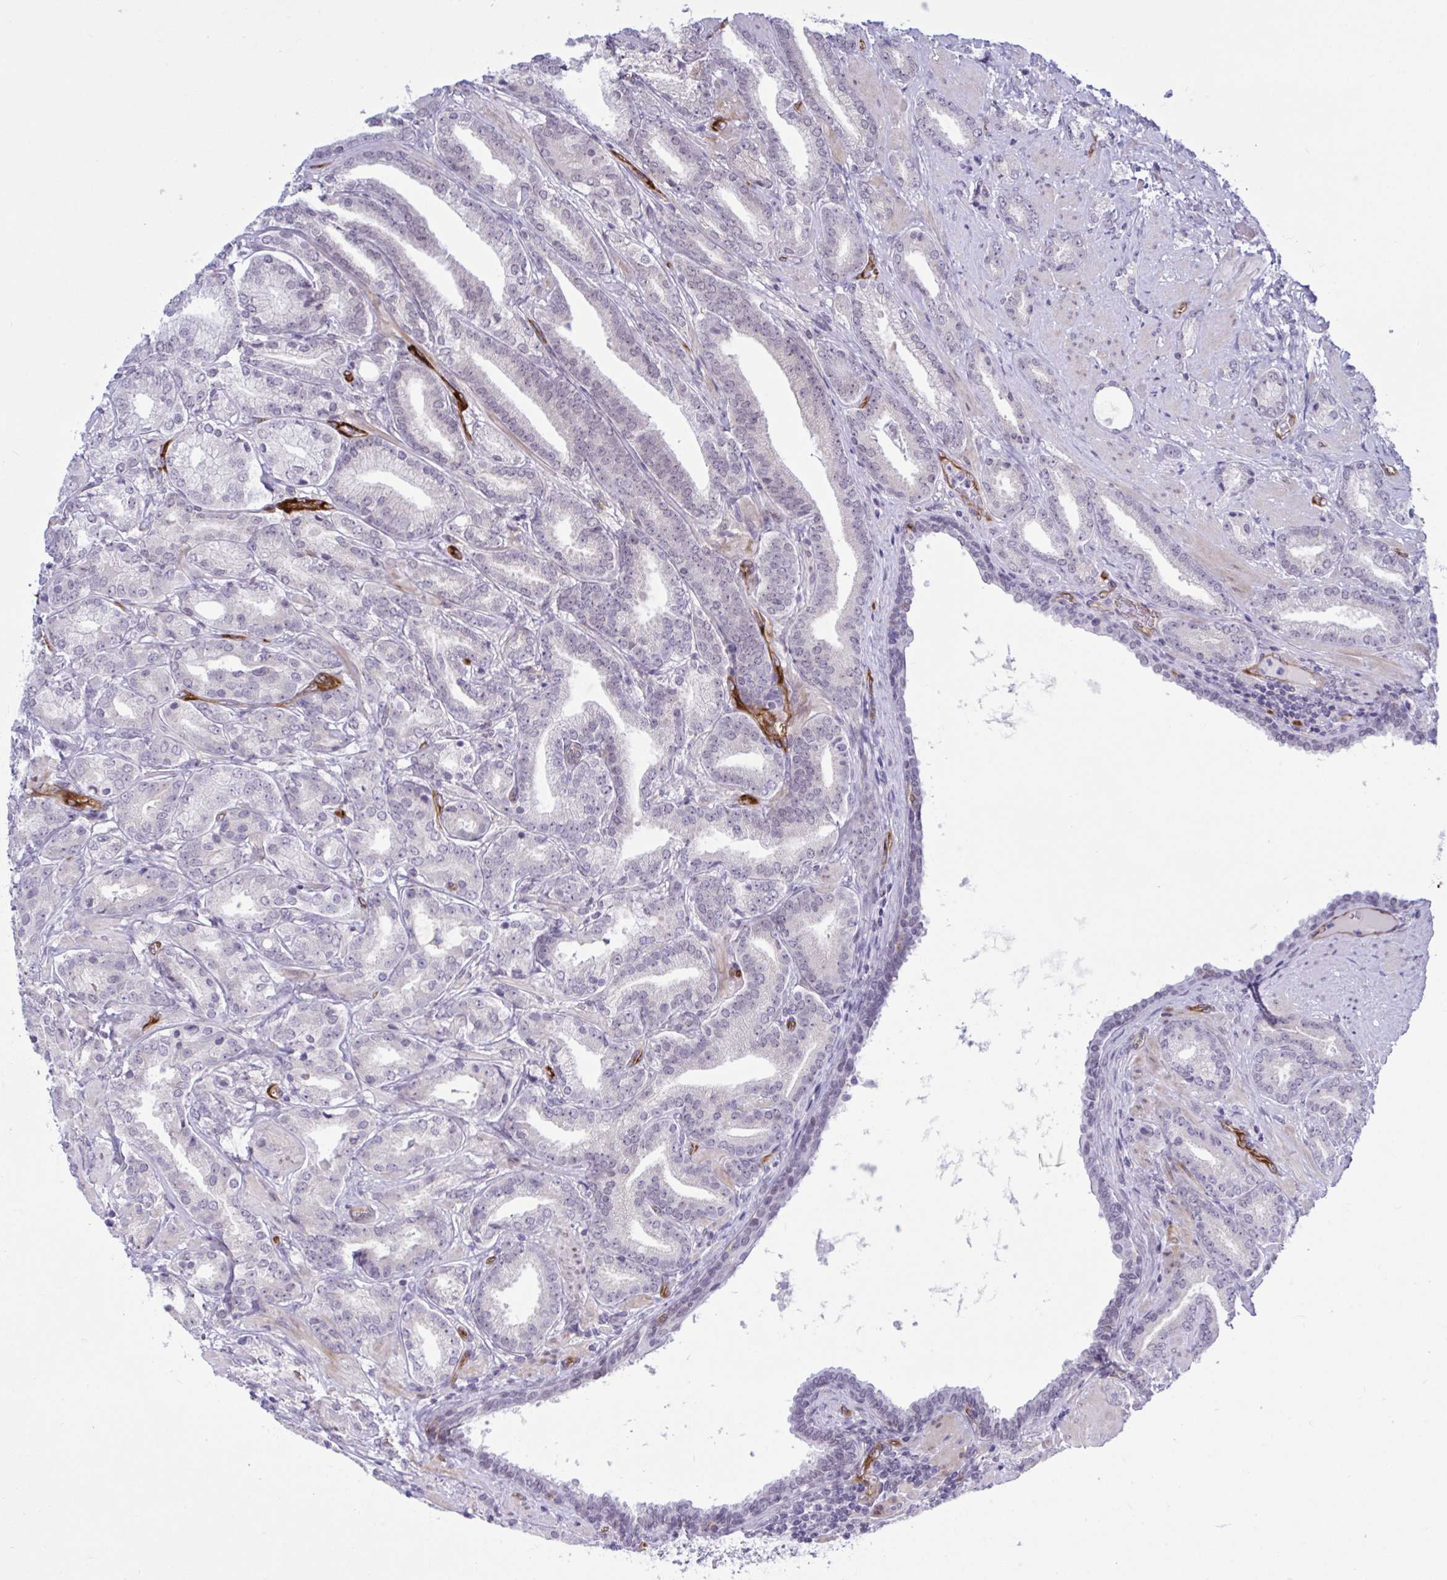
{"staining": {"intensity": "negative", "quantity": "none", "location": "none"}, "tissue": "prostate cancer", "cell_type": "Tumor cells", "image_type": "cancer", "snomed": [{"axis": "morphology", "description": "Adenocarcinoma, High grade"}, {"axis": "topography", "description": "Prostate"}], "caption": "This is an immunohistochemistry histopathology image of prostate cancer (adenocarcinoma (high-grade)). There is no staining in tumor cells.", "gene": "EML1", "patient": {"sex": "male", "age": 56}}